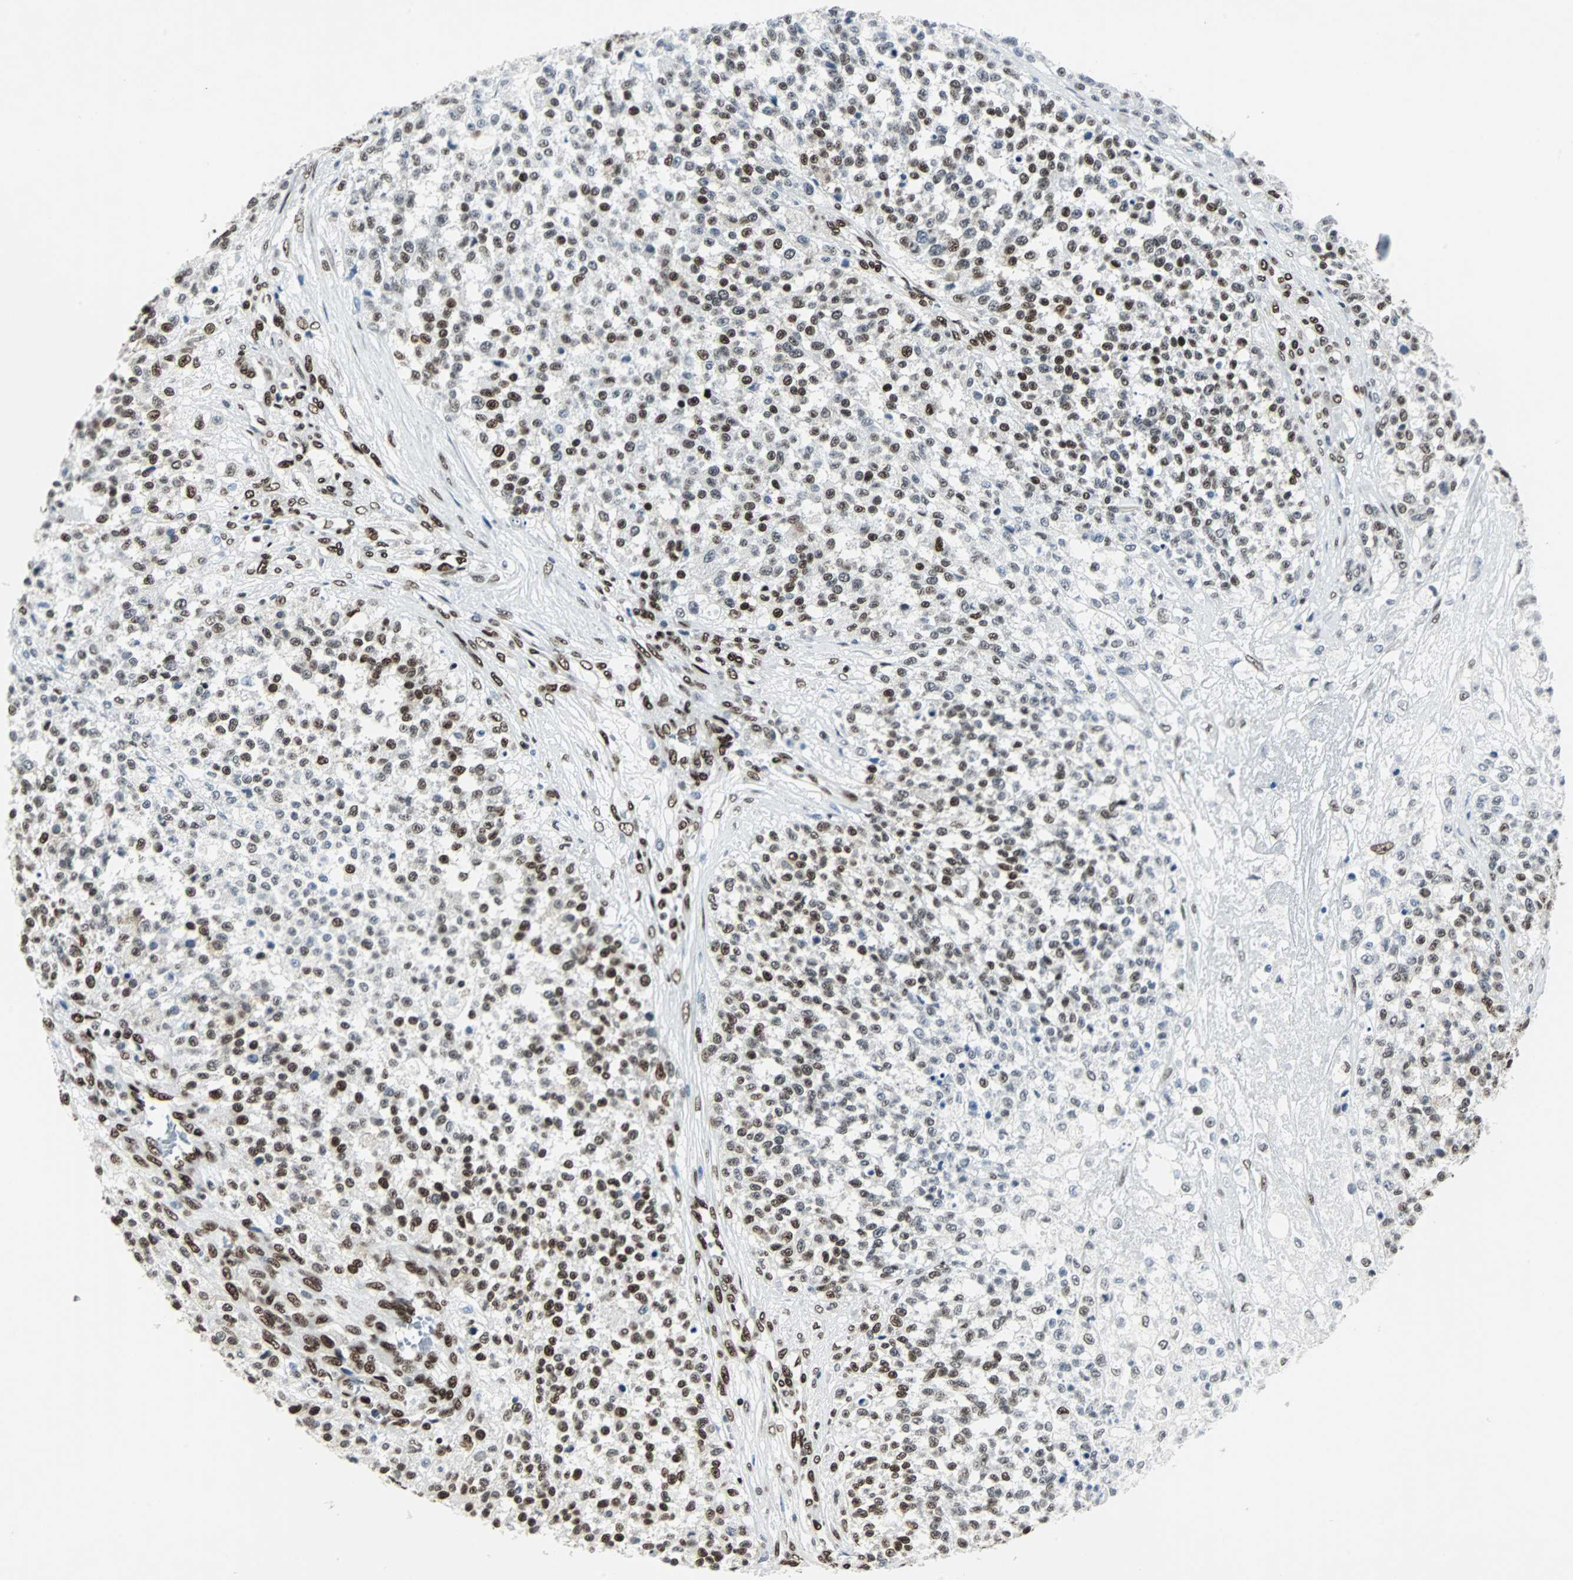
{"staining": {"intensity": "moderate", "quantity": ">75%", "location": "nuclear"}, "tissue": "testis cancer", "cell_type": "Tumor cells", "image_type": "cancer", "snomed": [{"axis": "morphology", "description": "Seminoma, NOS"}, {"axis": "topography", "description": "Testis"}], "caption": "Protein staining of testis seminoma tissue demonstrates moderate nuclear expression in approximately >75% of tumor cells.", "gene": "MEF2D", "patient": {"sex": "male", "age": 59}}